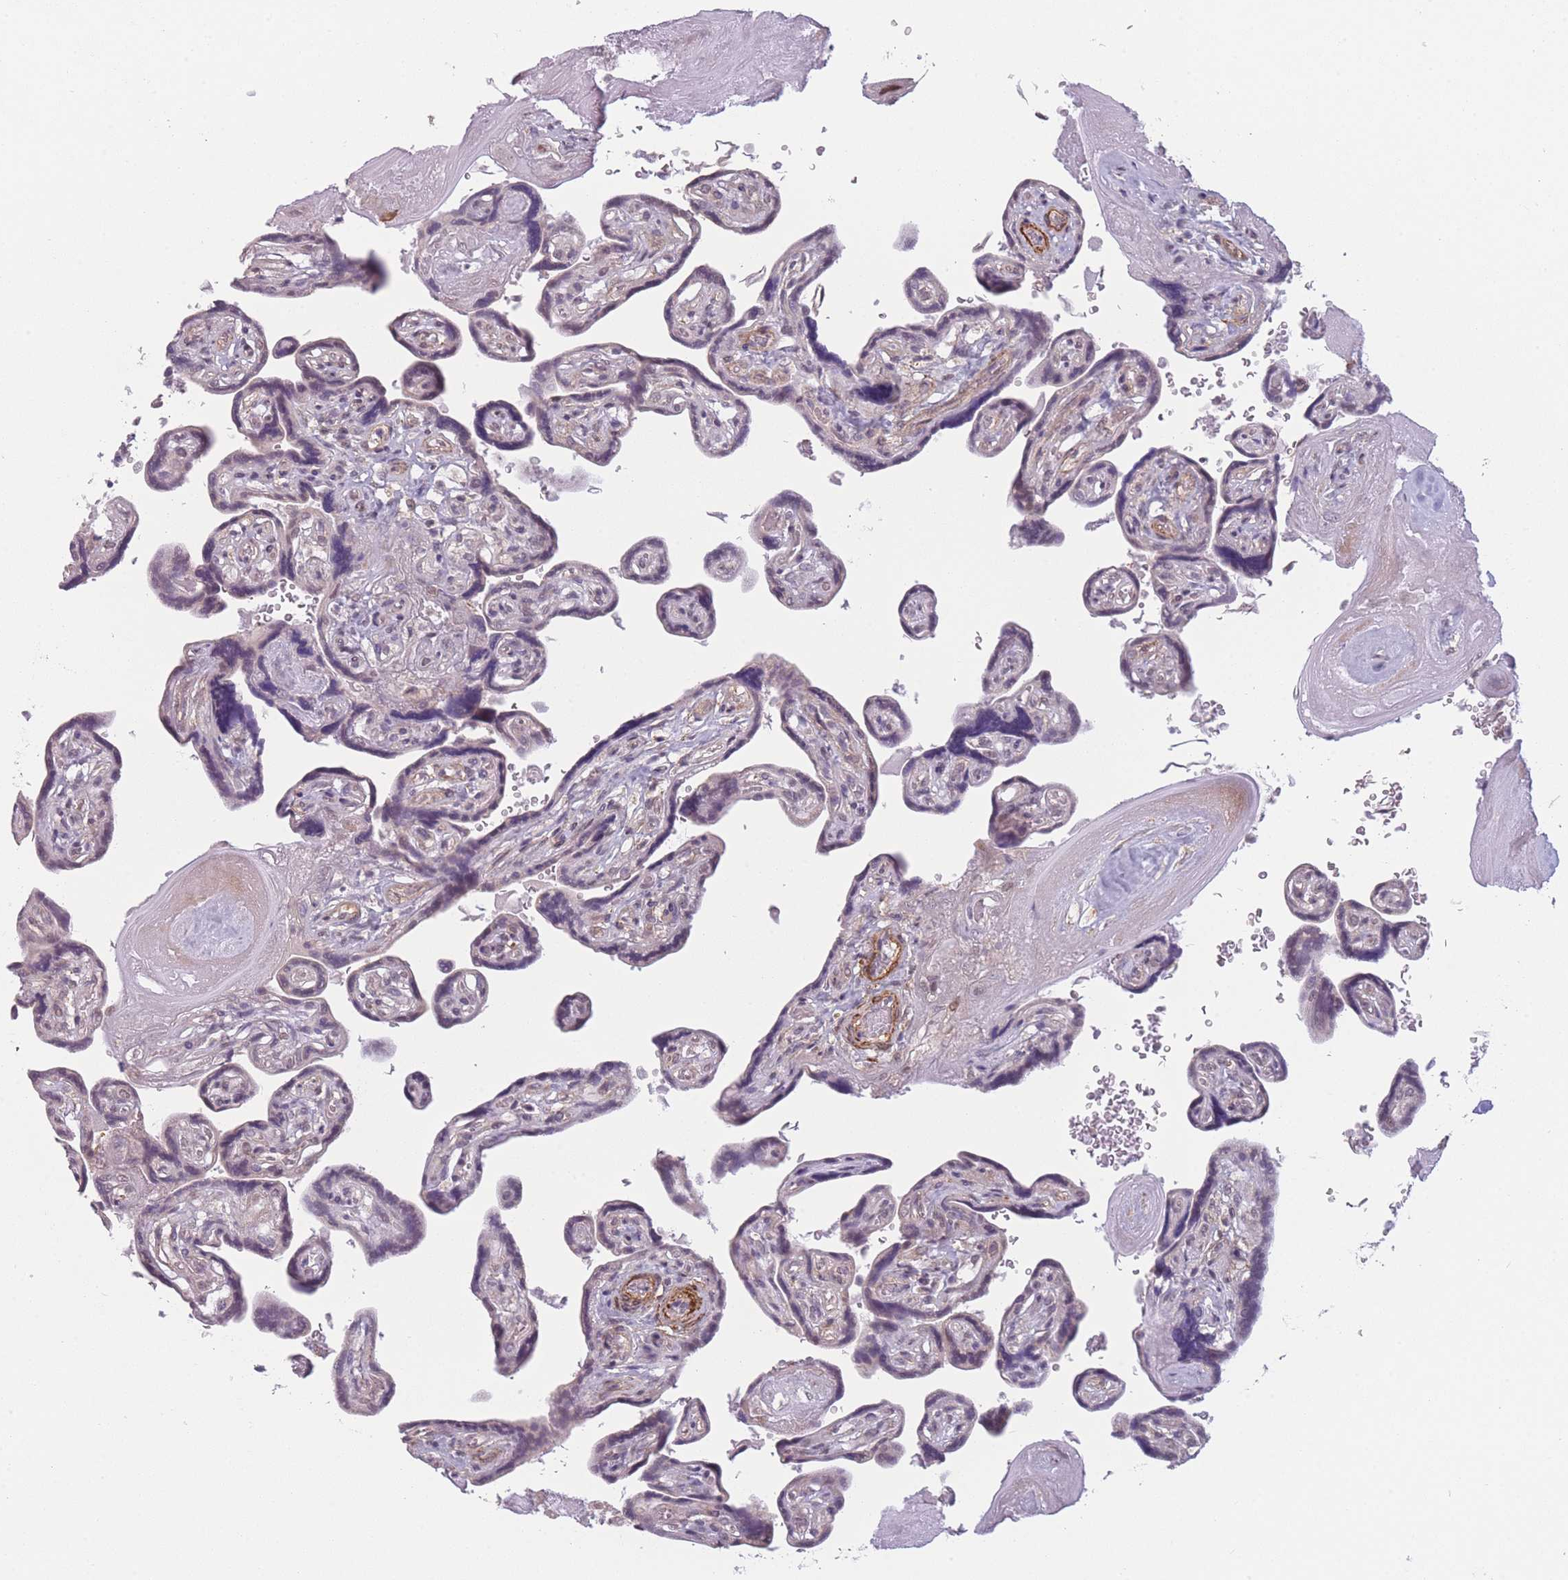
{"staining": {"intensity": "negative", "quantity": "none", "location": "none"}, "tissue": "placenta", "cell_type": "Decidual cells", "image_type": "normal", "snomed": [{"axis": "morphology", "description": "Normal tissue, NOS"}, {"axis": "topography", "description": "Placenta"}], "caption": "Histopathology image shows no protein staining in decidual cells of benign placenta.", "gene": "SIN3B", "patient": {"sex": "female", "age": 32}}